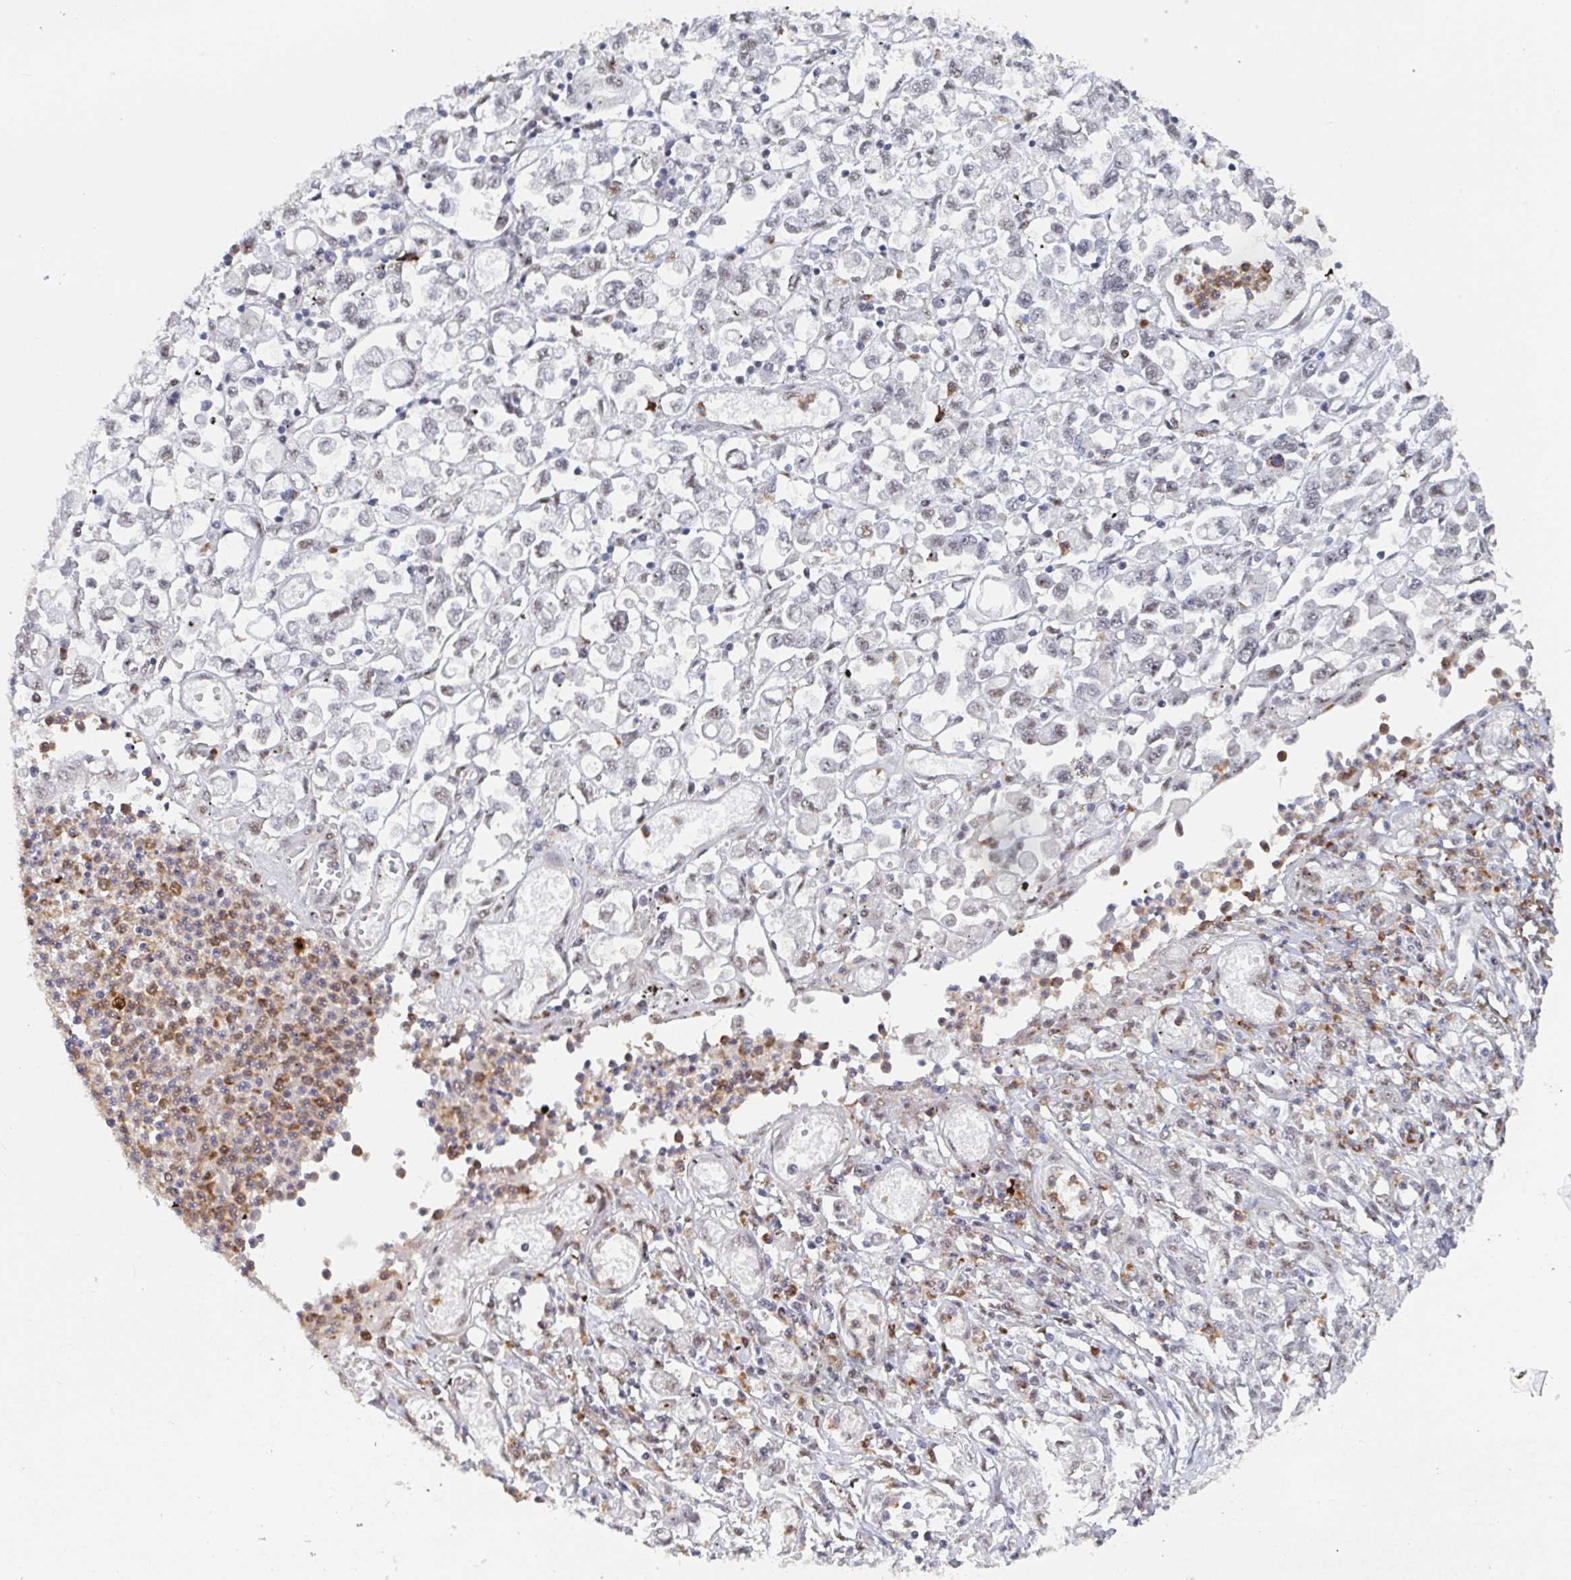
{"staining": {"intensity": "moderate", "quantity": "<25%", "location": "nuclear"}, "tissue": "stomach cancer", "cell_type": "Tumor cells", "image_type": "cancer", "snomed": [{"axis": "morphology", "description": "Adenocarcinoma, NOS"}, {"axis": "topography", "description": "Stomach"}], "caption": "Tumor cells show low levels of moderate nuclear expression in about <25% of cells in stomach adenocarcinoma.", "gene": "RNF212", "patient": {"sex": "female", "age": 76}}